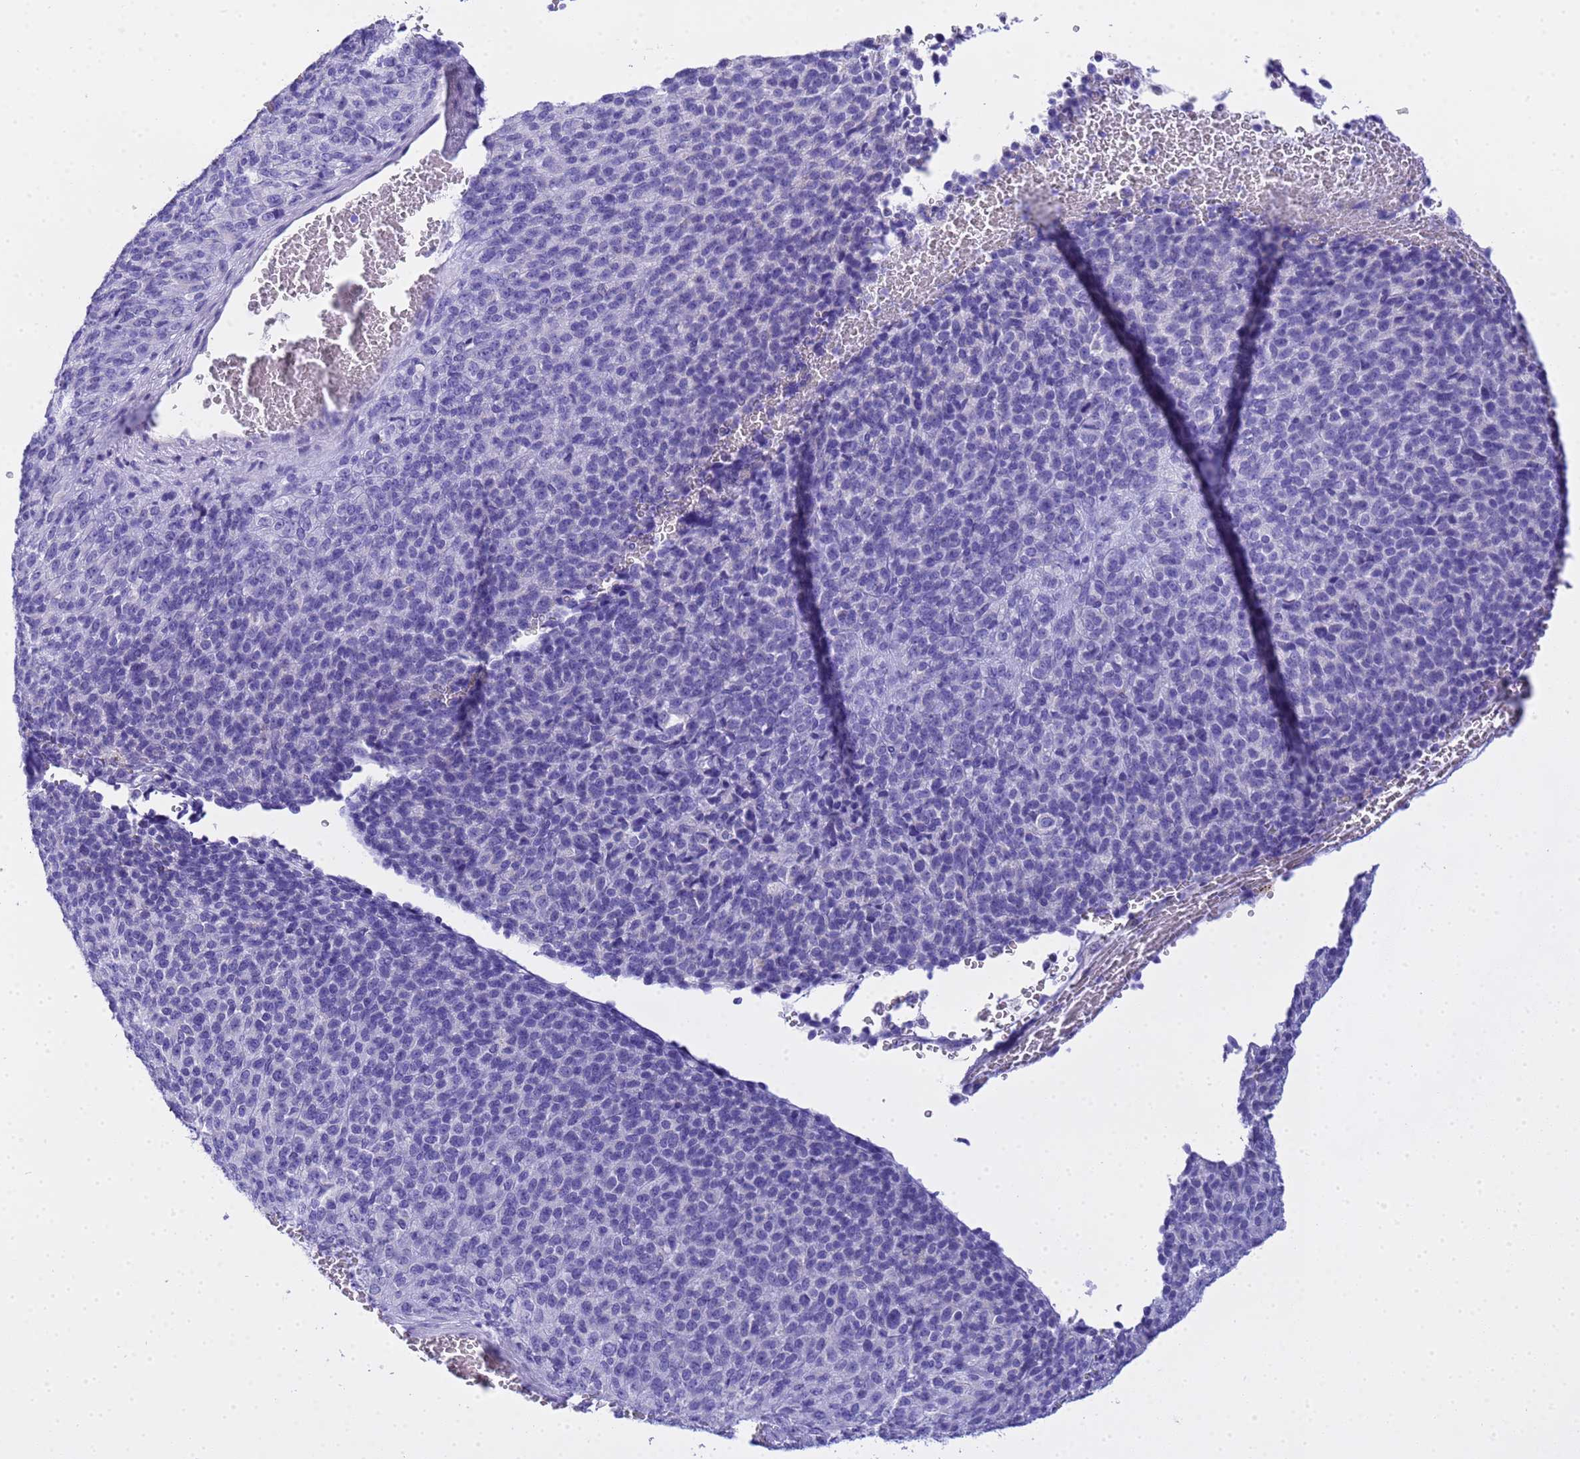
{"staining": {"intensity": "negative", "quantity": "none", "location": "none"}, "tissue": "melanoma", "cell_type": "Tumor cells", "image_type": "cancer", "snomed": [{"axis": "morphology", "description": "Malignant melanoma, Metastatic site"}, {"axis": "topography", "description": "Brain"}], "caption": "Immunohistochemistry (IHC) of human malignant melanoma (metastatic site) demonstrates no positivity in tumor cells.", "gene": "AQP12A", "patient": {"sex": "female", "age": 56}}